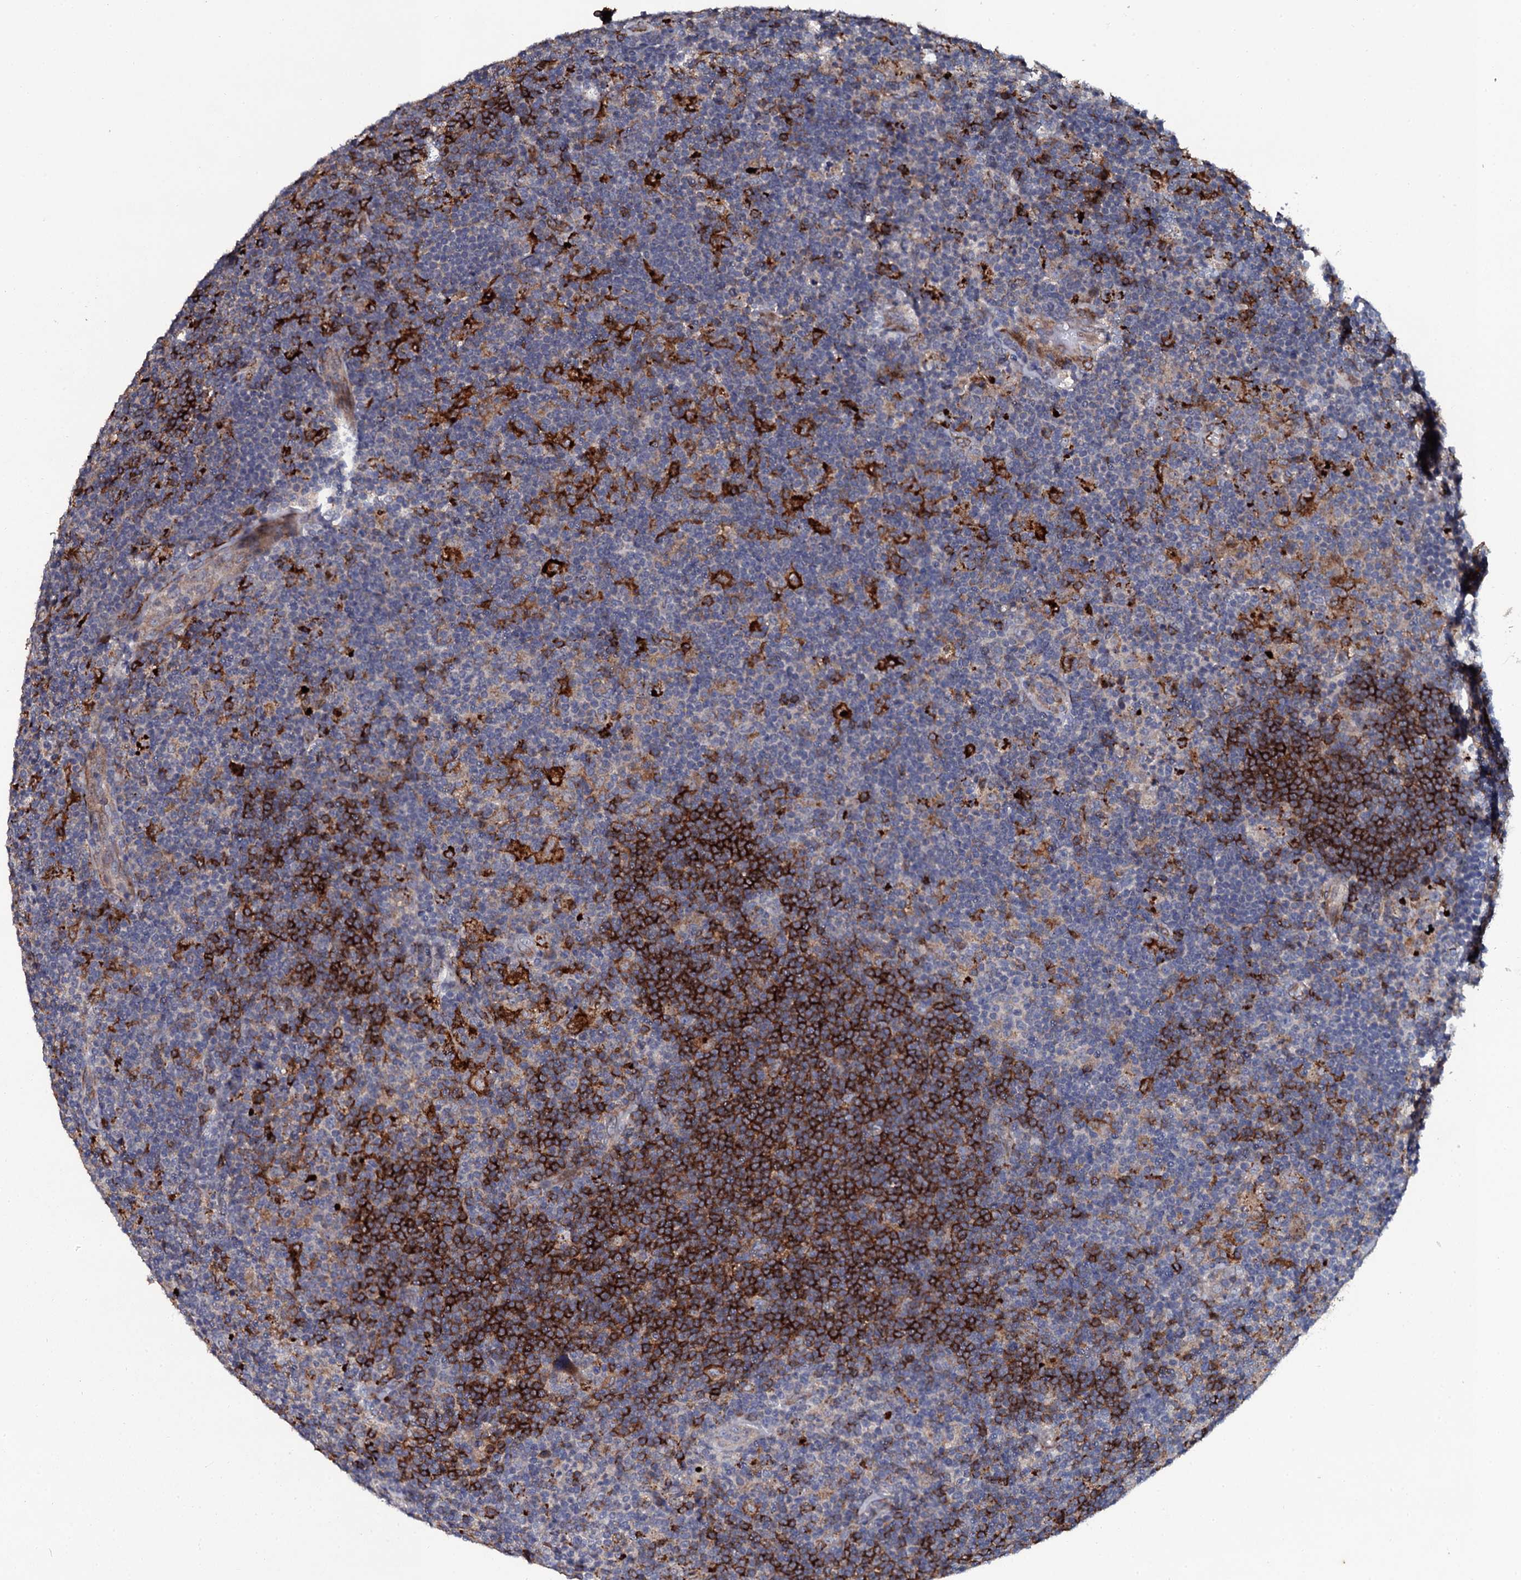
{"staining": {"intensity": "negative", "quantity": "none", "location": "none"}, "tissue": "lymphoma", "cell_type": "Tumor cells", "image_type": "cancer", "snomed": [{"axis": "morphology", "description": "Hodgkin's disease, NOS"}, {"axis": "topography", "description": "Lymph node"}], "caption": "Immunohistochemistry (IHC) of human lymphoma displays no staining in tumor cells. The staining was performed using DAB to visualize the protein expression in brown, while the nuclei were stained in blue with hematoxylin (Magnification: 20x).", "gene": "LRRC28", "patient": {"sex": "female", "age": 57}}